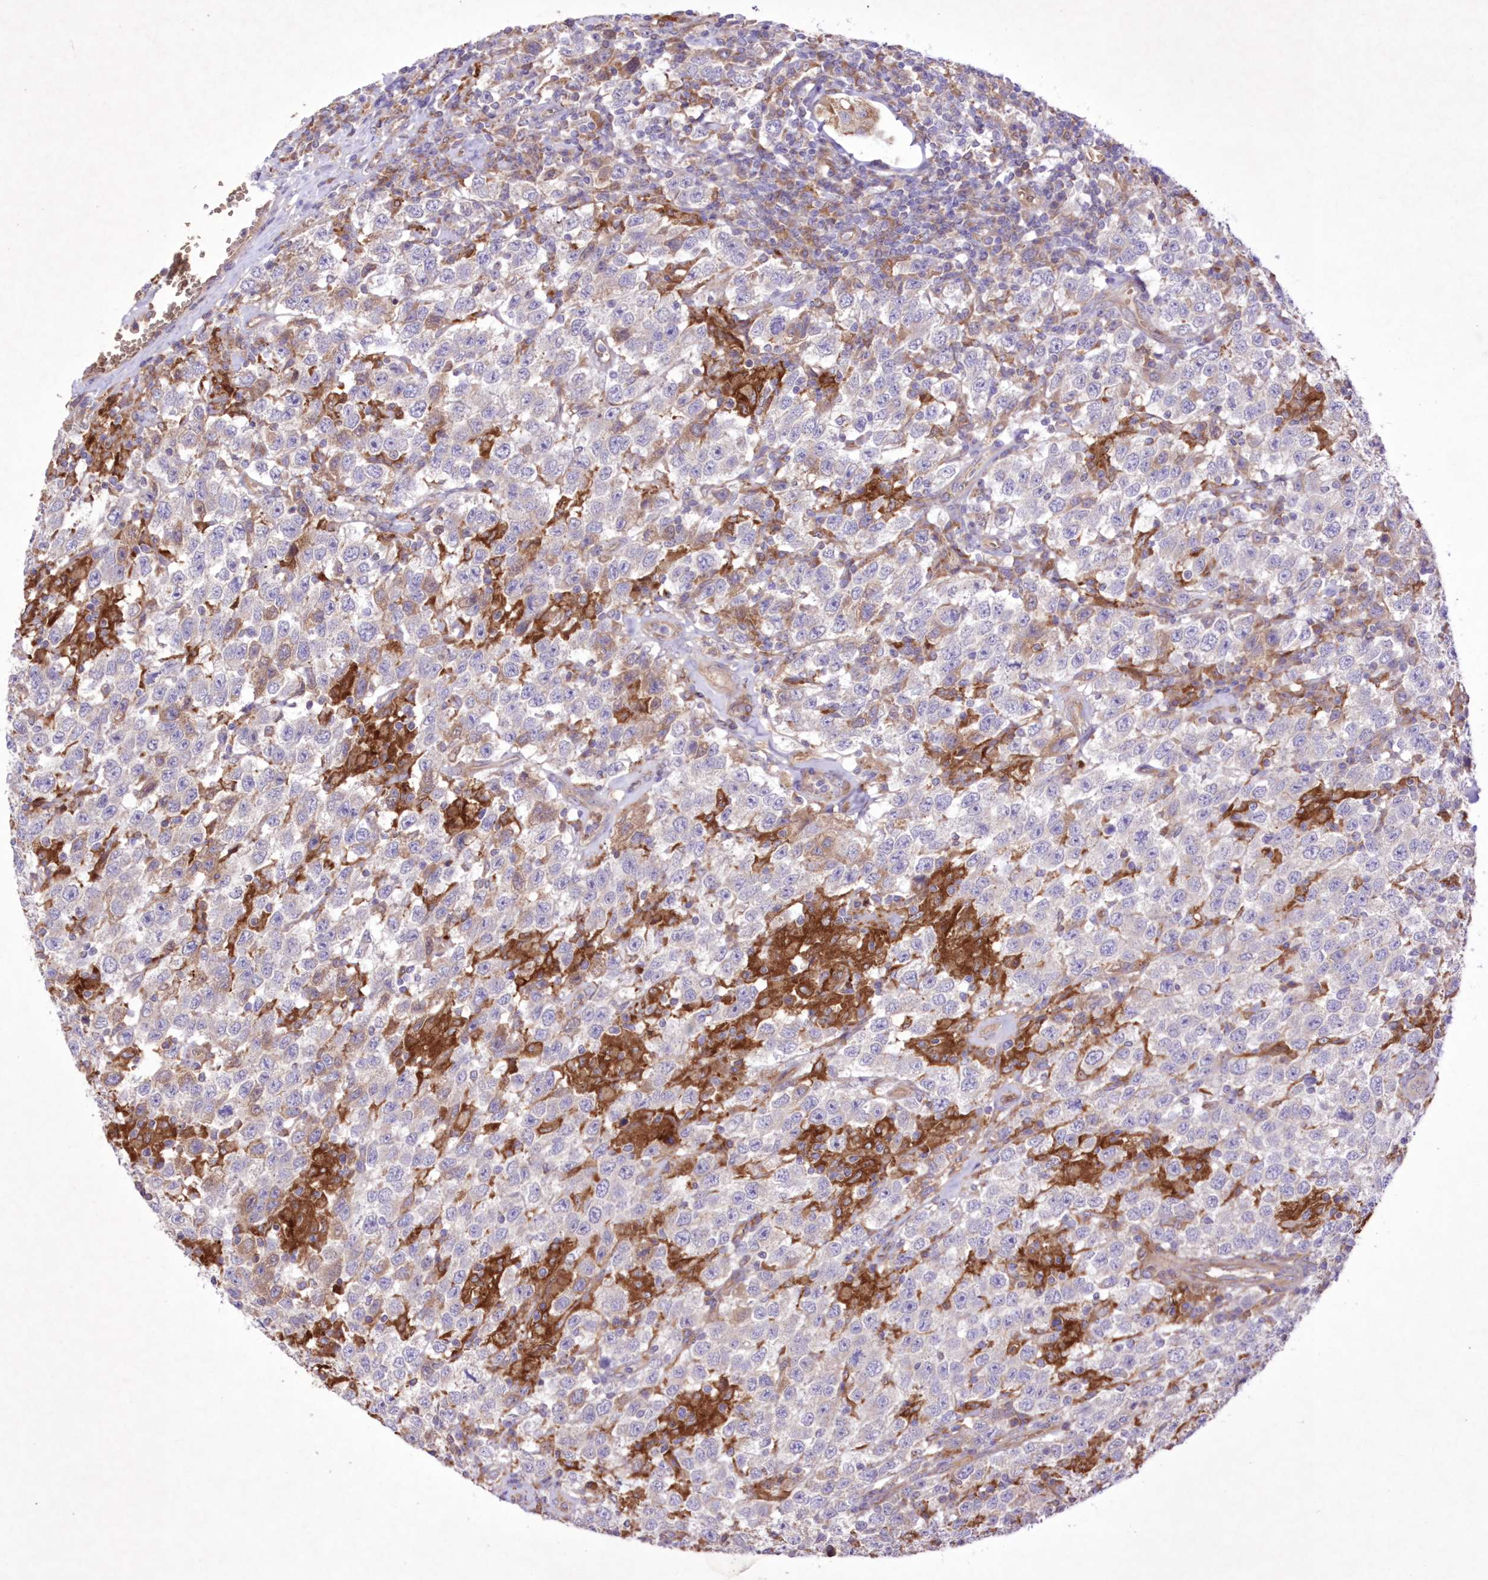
{"staining": {"intensity": "weak", "quantity": "<25%", "location": "cytoplasmic/membranous"}, "tissue": "testis cancer", "cell_type": "Tumor cells", "image_type": "cancer", "snomed": [{"axis": "morphology", "description": "Seminoma, NOS"}, {"axis": "topography", "description": "Testis"}], "caption": "An immunohistochemistry photomicrograph of seminoma (testis) is shown. There is no staining in tumor cells of seminoma (testis).", "gene": "FCHO2", "patient": {"sex": "male", "age": 41}}